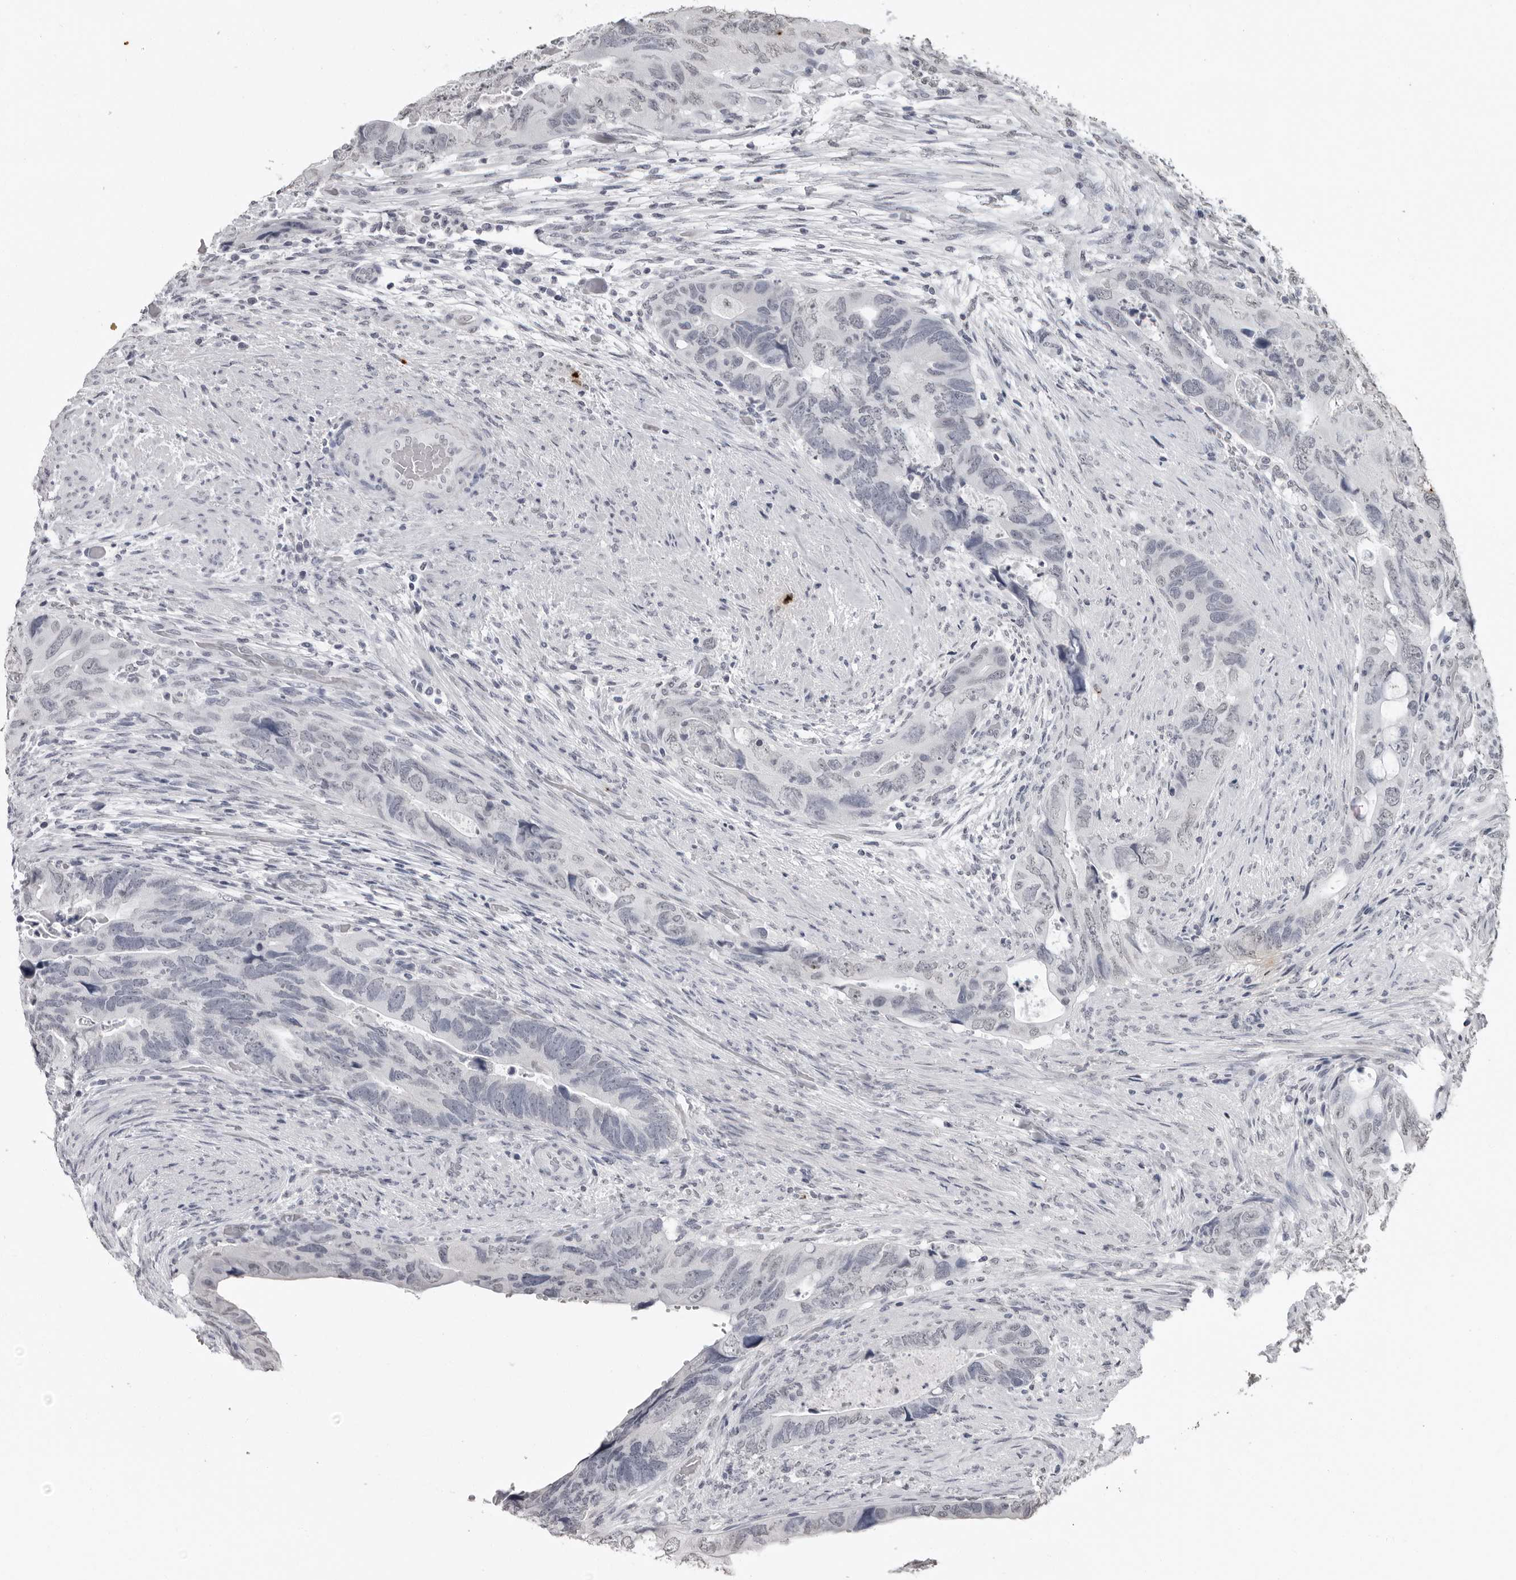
{"staining": {"intensity": "weak", "quantity": "<25%", "location": "nuclear"}, "tissue": "colorectal cancer", "cell_type": "Tumor cells", "image_type": "cancer", "snomed": [{"axis": "morphology", "description": "Adenocarcinoma, NOS"}, {"axis": "topography", "description": "Rectum"}], "caption": "Immunohistochemistry of colorectal adenocarcinoma reveals no expression in tumor cells.", "gene": "HEPACAM", "patient": {"sex": "male", "age": 63}}